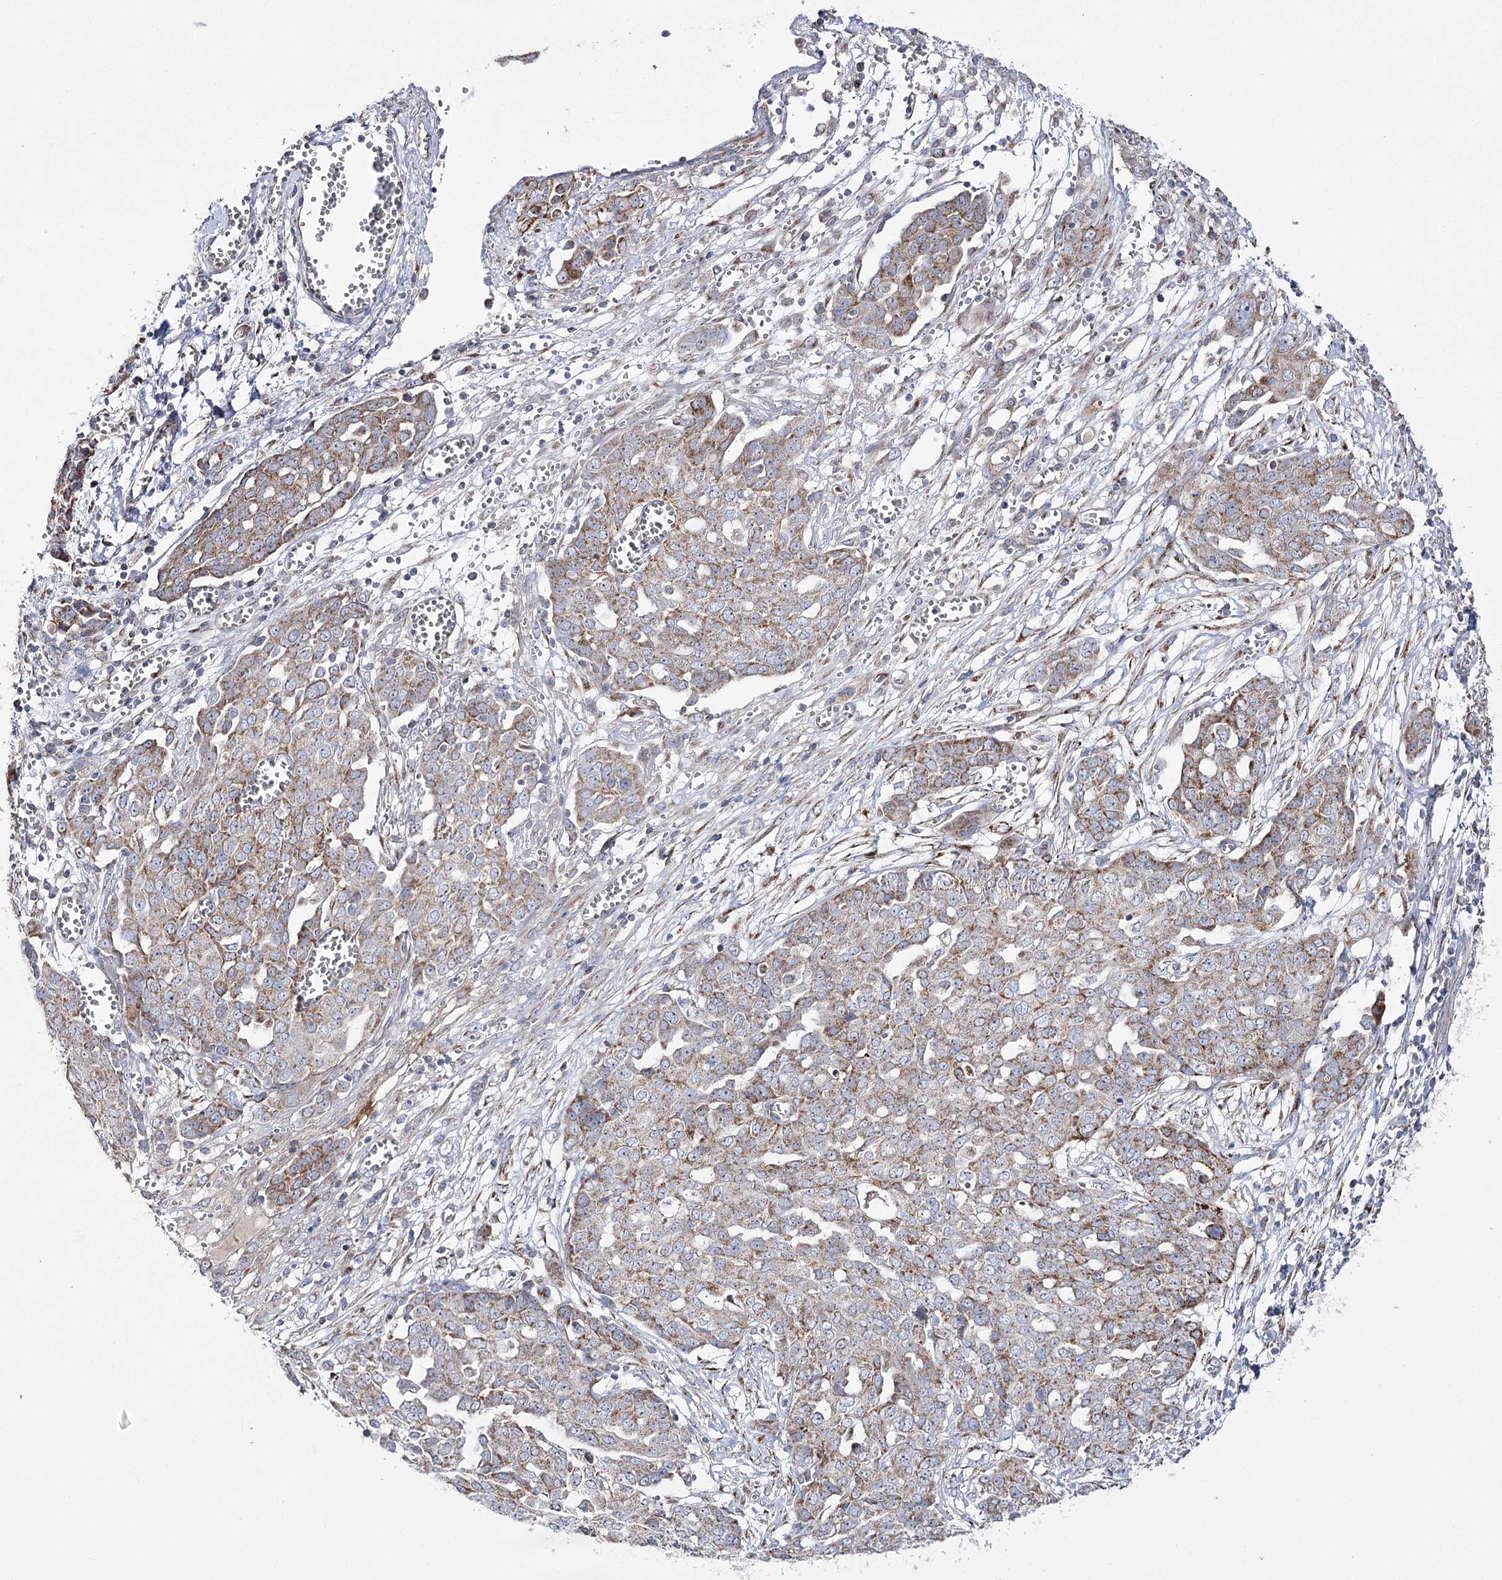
{"staining": {"intensity": "moderate", "quantity": ">75%", "location": "cytoplasmic/membranous"}, "tissue": "ovarian cancer", "cell_type": "Tumor cells", "image_type": "cancer", "snomed": [{"axis": "morphology", "description": "Cystadenocarcinoma, serous, NOS"}, {"axis": "topography", "description": "Soft tissue"}, {"axis": "topography", "description": "Ovary"}], "caption": "DAB immunohistochemical staining of human ovarian cancer reveals moderate cytoplasmic/membranous protein expression in approximately >75% of tumor cells.", "gene": "NADK2", "patient": {"sex": "female", "age": 57}}